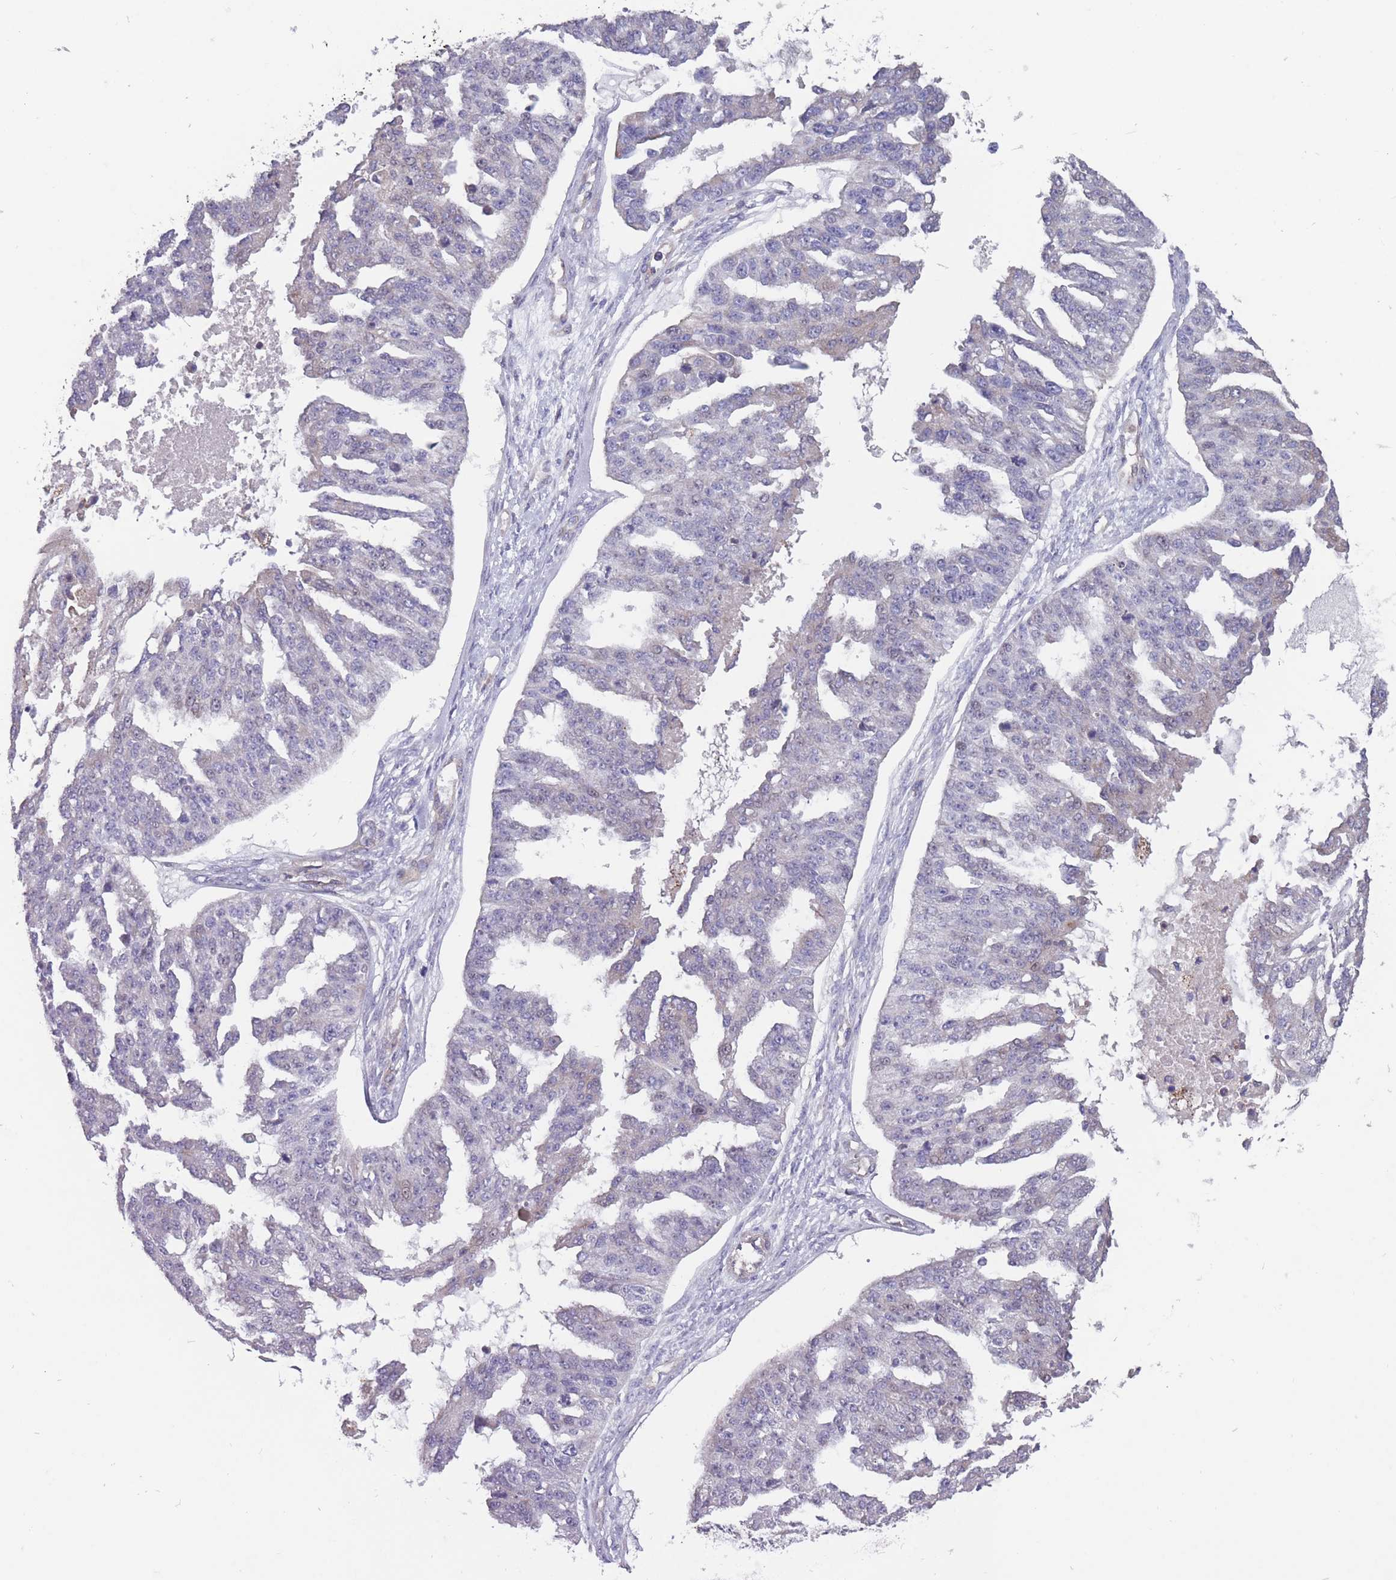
{"staining": {"intensity": "negative", "quantity": "none", "location": "none"}, "tissue": "ovarian cancer", "cell_type": "Tumor cells", "image_type": "cancer", "snomed": [{"axis": "morphology", "description": "Cystadenocarcinoma, serous, NOS"}, {"axis": "topography", "description": "Ovary"}], "caption": "DAB (3,3'-diaminobenzidine) immunohistochemical staining of human serous cystadenocarcinoma (ovarian) shows no significant positivity in tumor cells.", "gene": "ITPKC", "patient": {"sex": "female", "age": 58}}